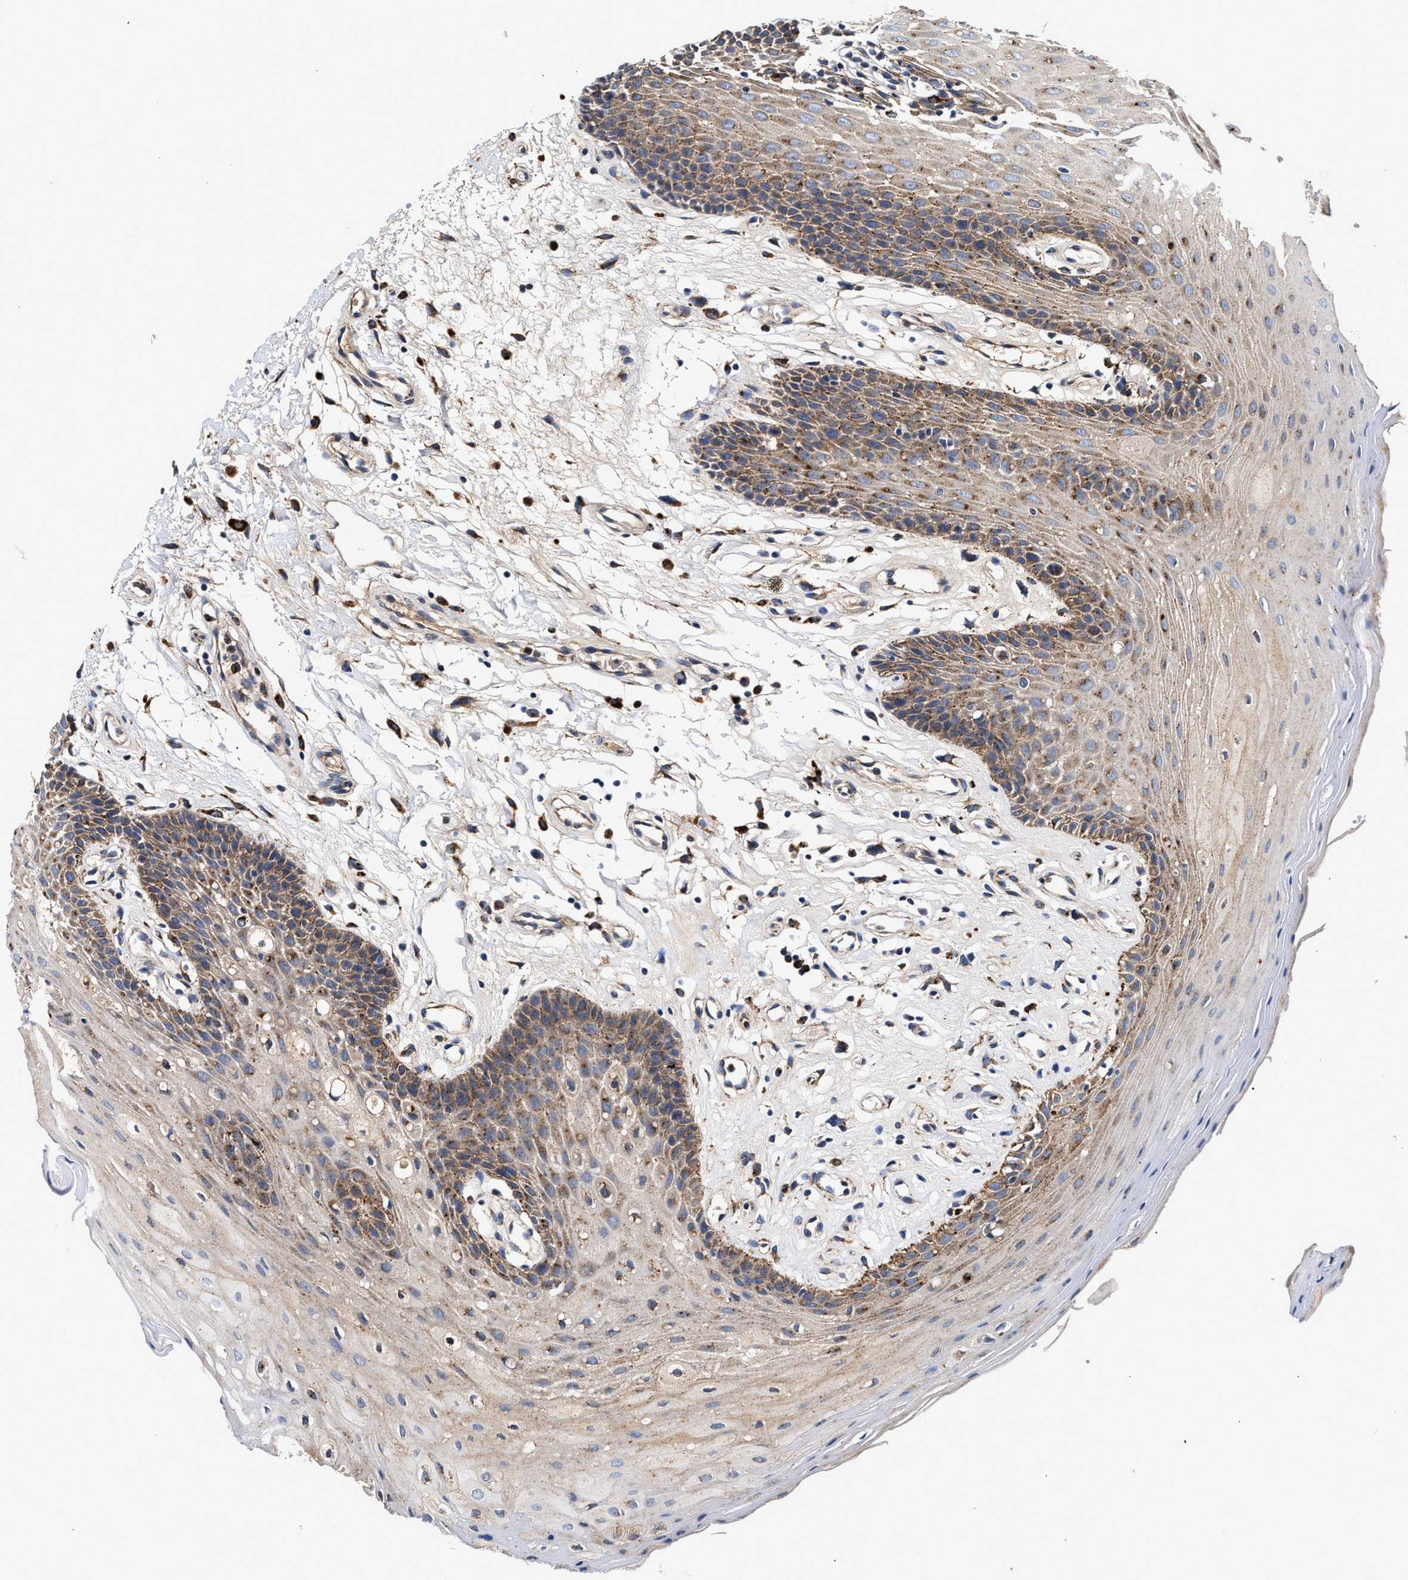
{"staining": {"intensity": "moderate", "quantity": "25%-75%", "location": "cytoplasmic/membranous"}, "tissue": "oral mucosa", "cell_type": "Squamous epithelial cells", "image_type": "normal", "snomed": [{"axis": "morphology", "description": "Normal tissue, NOS"}, {"axis": "morphology", "description": "Squamous cell carcinoma, NOS"}, {"axis": "topography", "description": "Oral tissue"}, {"axis": "topography", "description": "Head-Neck"}], "caption": "Immunohistochemical staining of benign oral mucosa displays moderate cytoplasmic/membranous protein positivity in about 25%-75% of squamous epithelial cells. (DAB (3,3'-diaminobenzidine) IHC, brown staining for protein, blue staining for nuclei).", "gene": "CCDC146", "patient": {"sex": "male", "age": 71}}